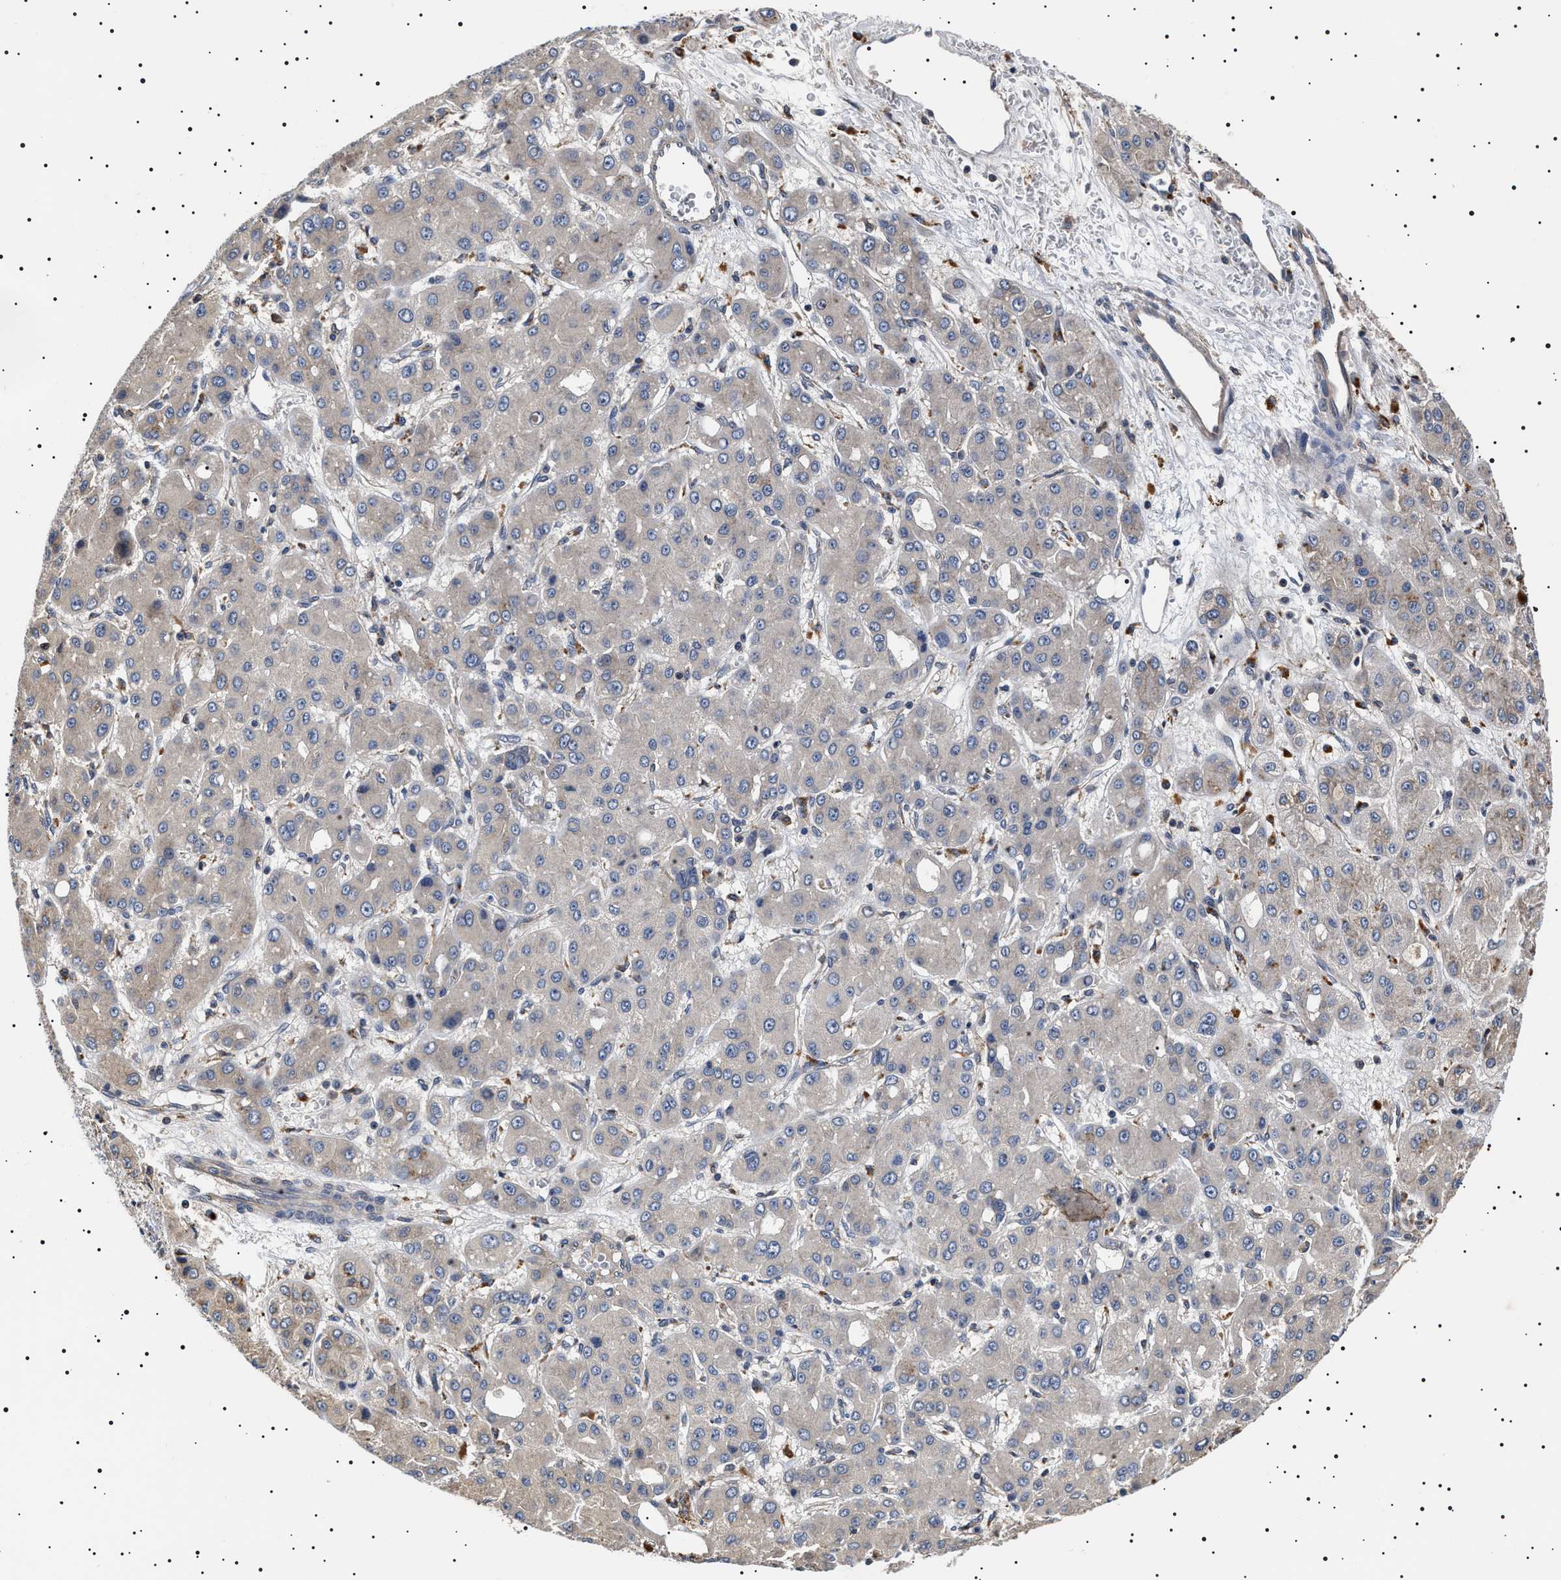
{"staining": {"intensity": "weak", "quantity": "<25%", "location": "cytoplasmic/membranous"}, "tissue": "liver cancer", "cell_type": "Tumor cells", "image_type": "cancer", "snomed": [{"axis": "morphology", "description": "Carcinoma, Hepatocellular, NOS"}, {"axis": "topography", "description": "Liver"}], "caption": "A high-resolution image shows immunohistochemistry staining of liver hepatocellular carcinoma, which demonstrates no significant staining in tumor cells.", "gene": "SLC4A7", "patient": {"sex": "male", "age": 55}}